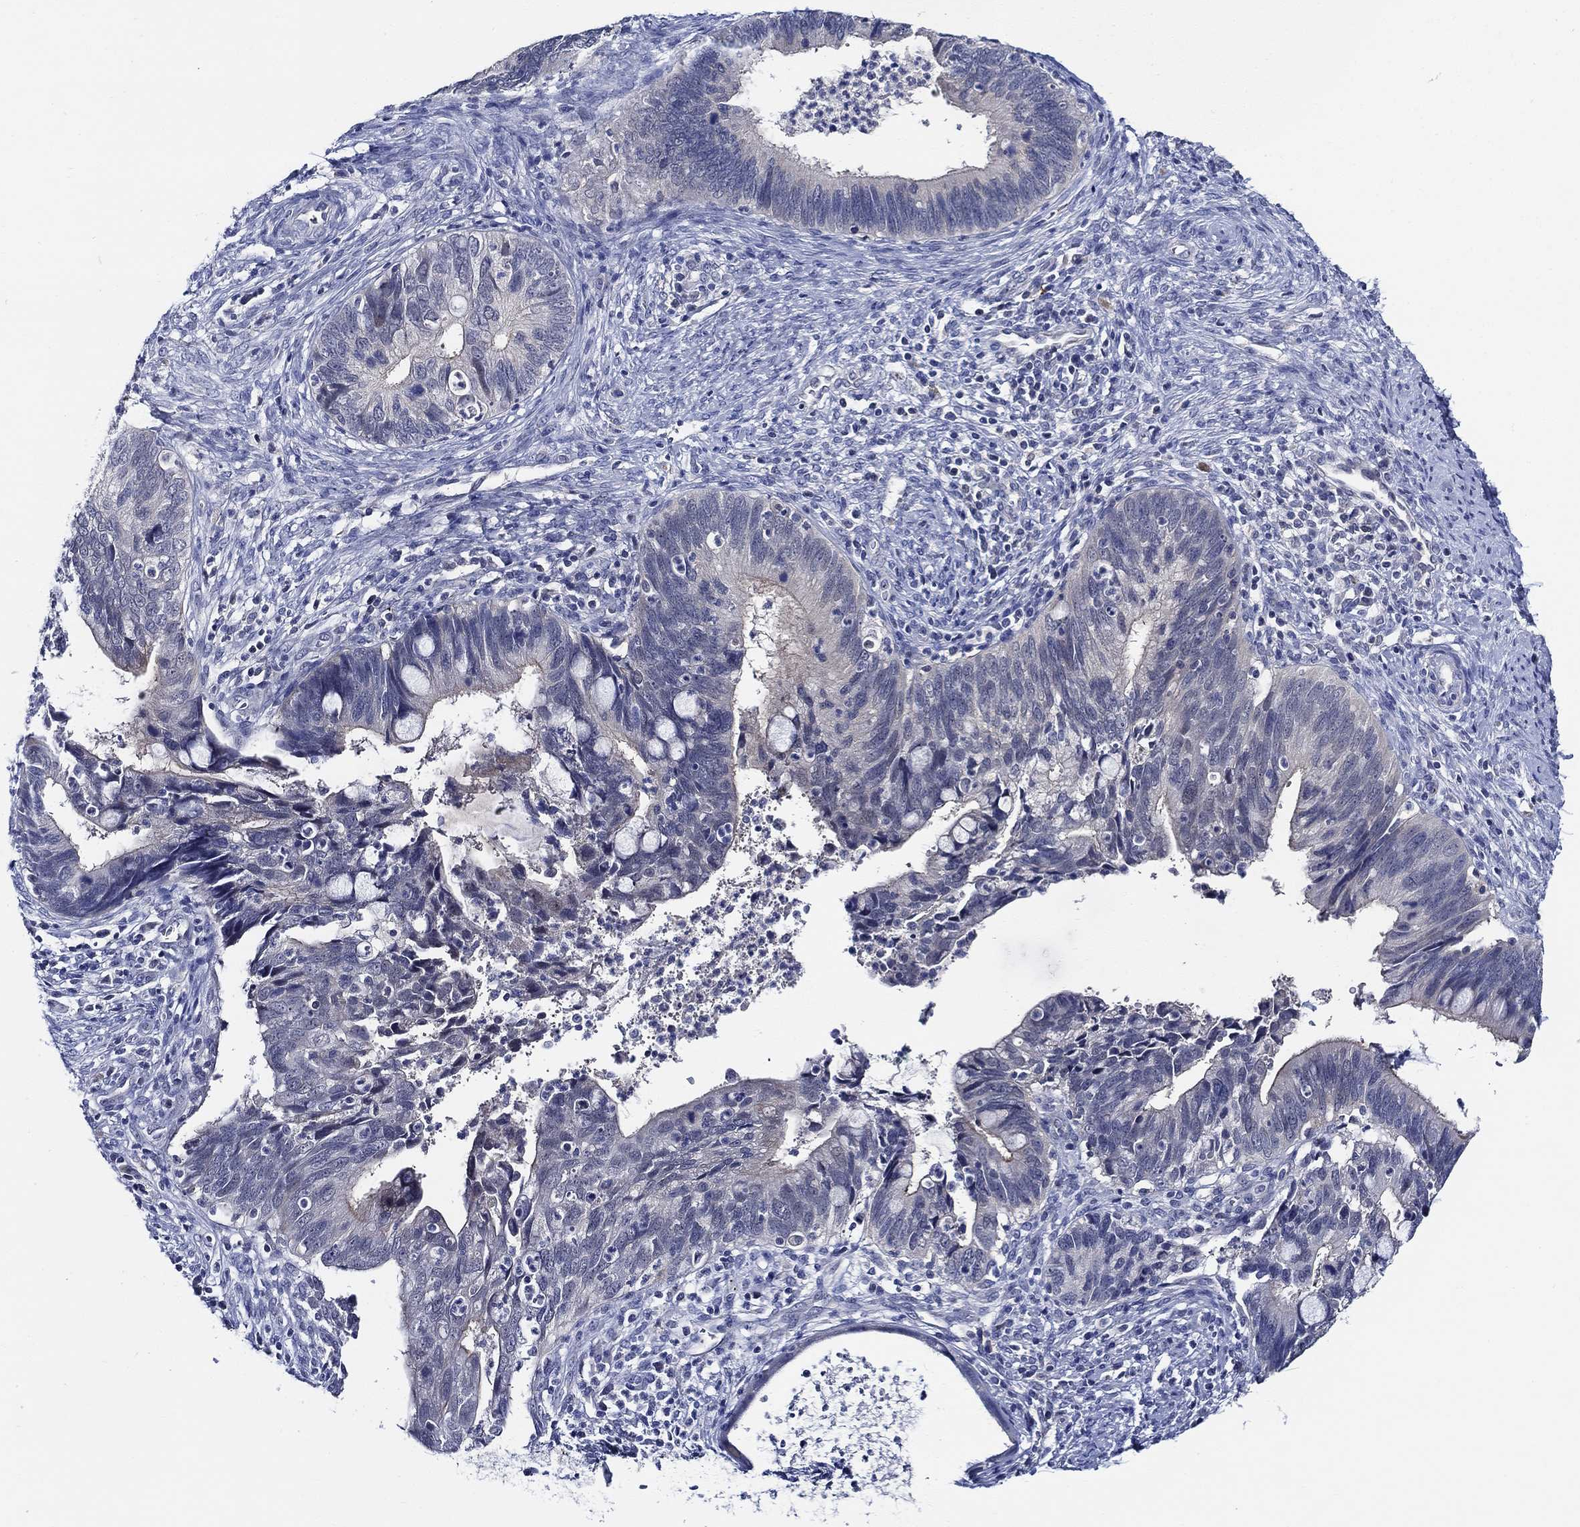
{"staining": {"intensity": "negative", "quantity": "none", "location": "none"}, "tissue": "cervical cancer", "cell_type": "Tumor cells", "image_type": "cancer", "snomed": [{"axis": "morphology", "description": "Adenocarcinoma, NOS"}, {"axis": "topography", "description": "Cervix"}], "caption": "Immunohistochemistry (IHC) histopathology image of human cervical adenocarcinoma stained for a protein (brown), which displays no expression in tumor cells.", "gene": "ALOX12", "patient": {"sex": "female", "age": 42}}